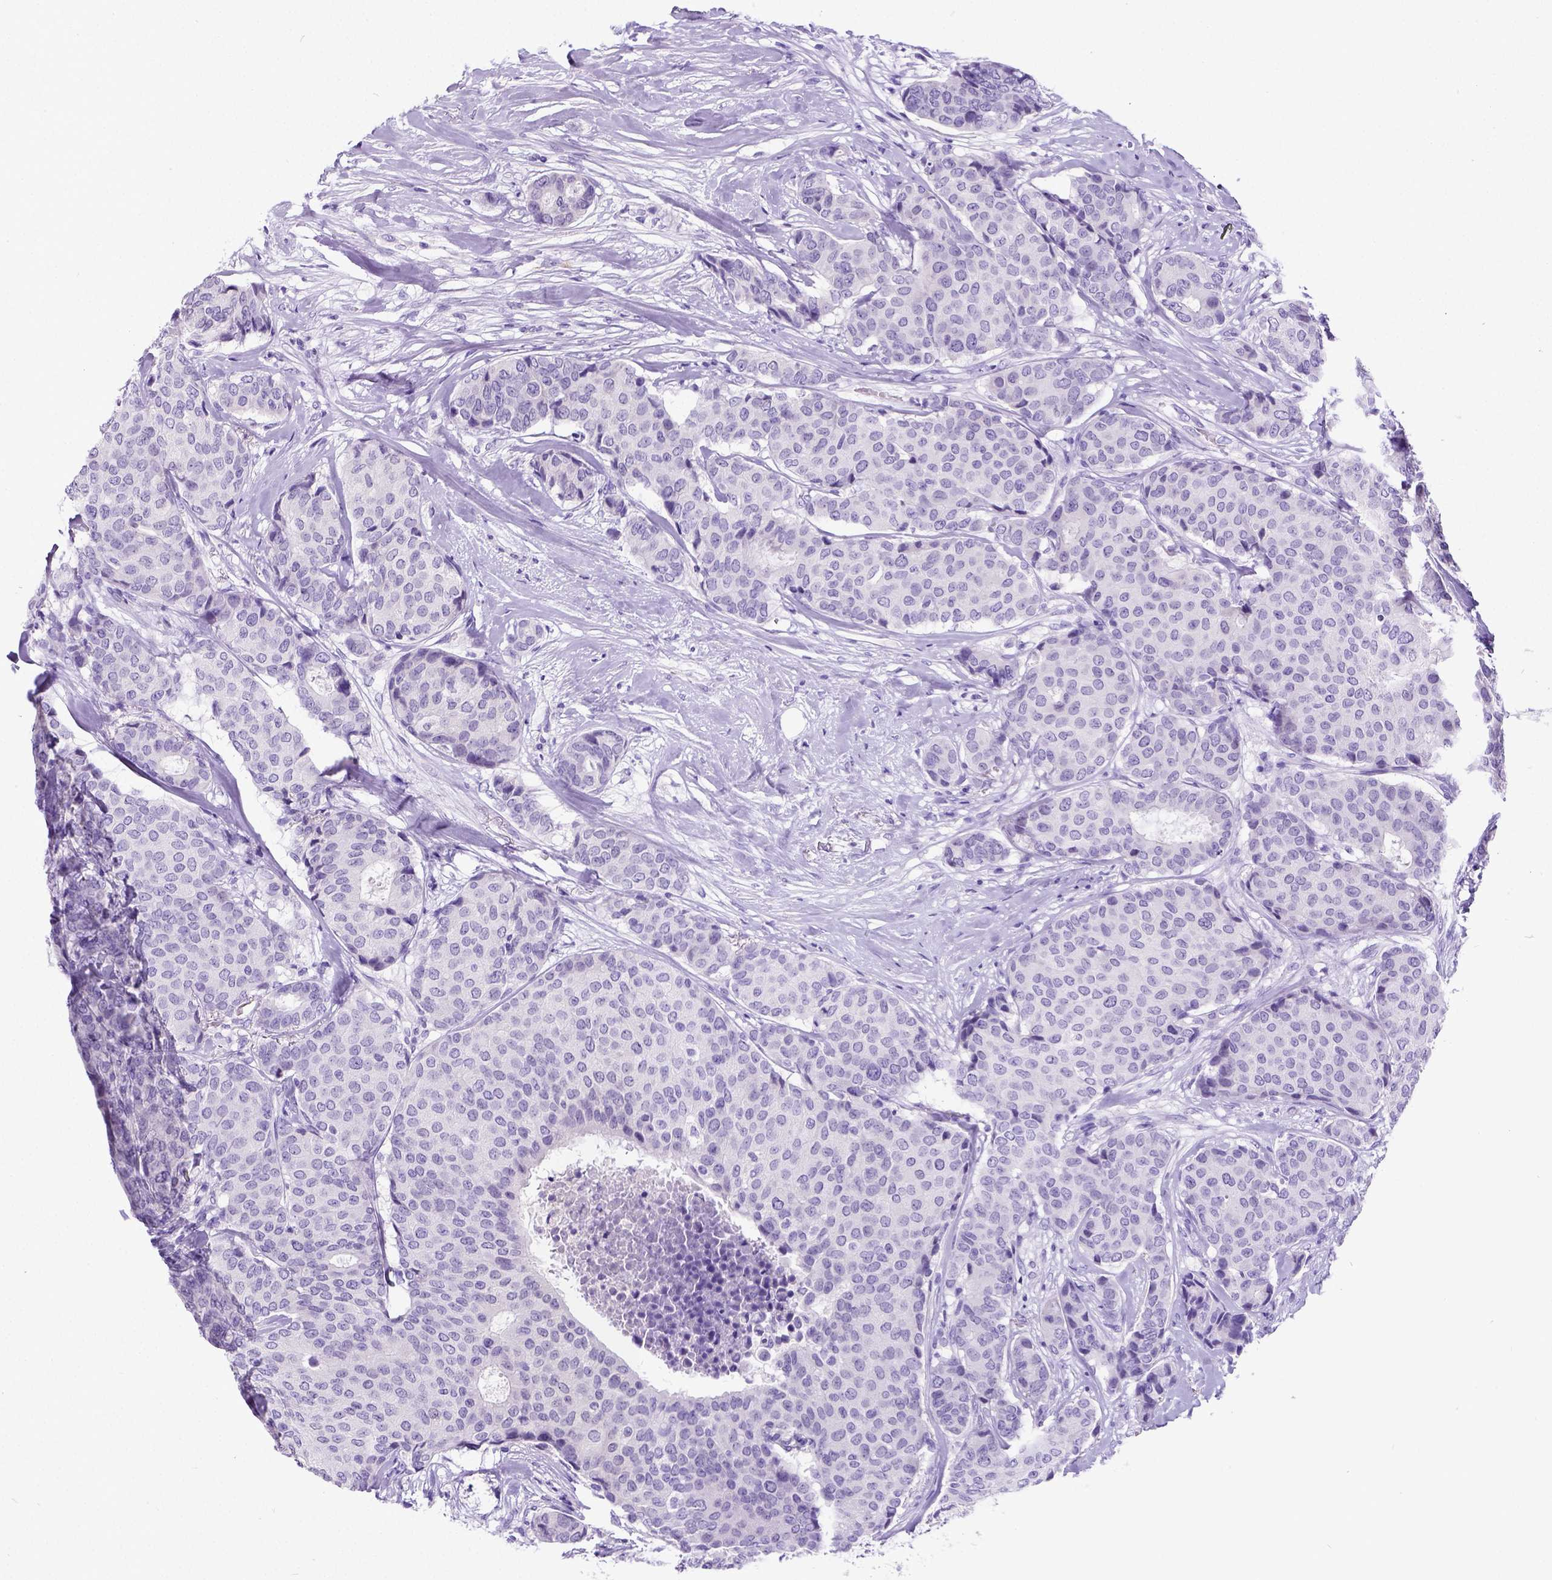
{"staining": {"intensity": "negative", "quantity": "none", "location": "none"}, "tissue": "breast cancer", "cell_type": "Tumor cells", "image_type": "cancer", "snomed": [{"axis": "morphology", "description": "Duct carcinoma"}, {"axis": "topography", "description": "Breast"}], "caption": "IHC image of human breast invasive ductal carcinoma stained for a protein (brown), which reveals no staining in tumor cells. The staining is performed using DAB brown chromogen with nuclei counter-stained in using hematoxylin.", "gene": "SATB2", "patient": {"sex": "female", "age": 75}}